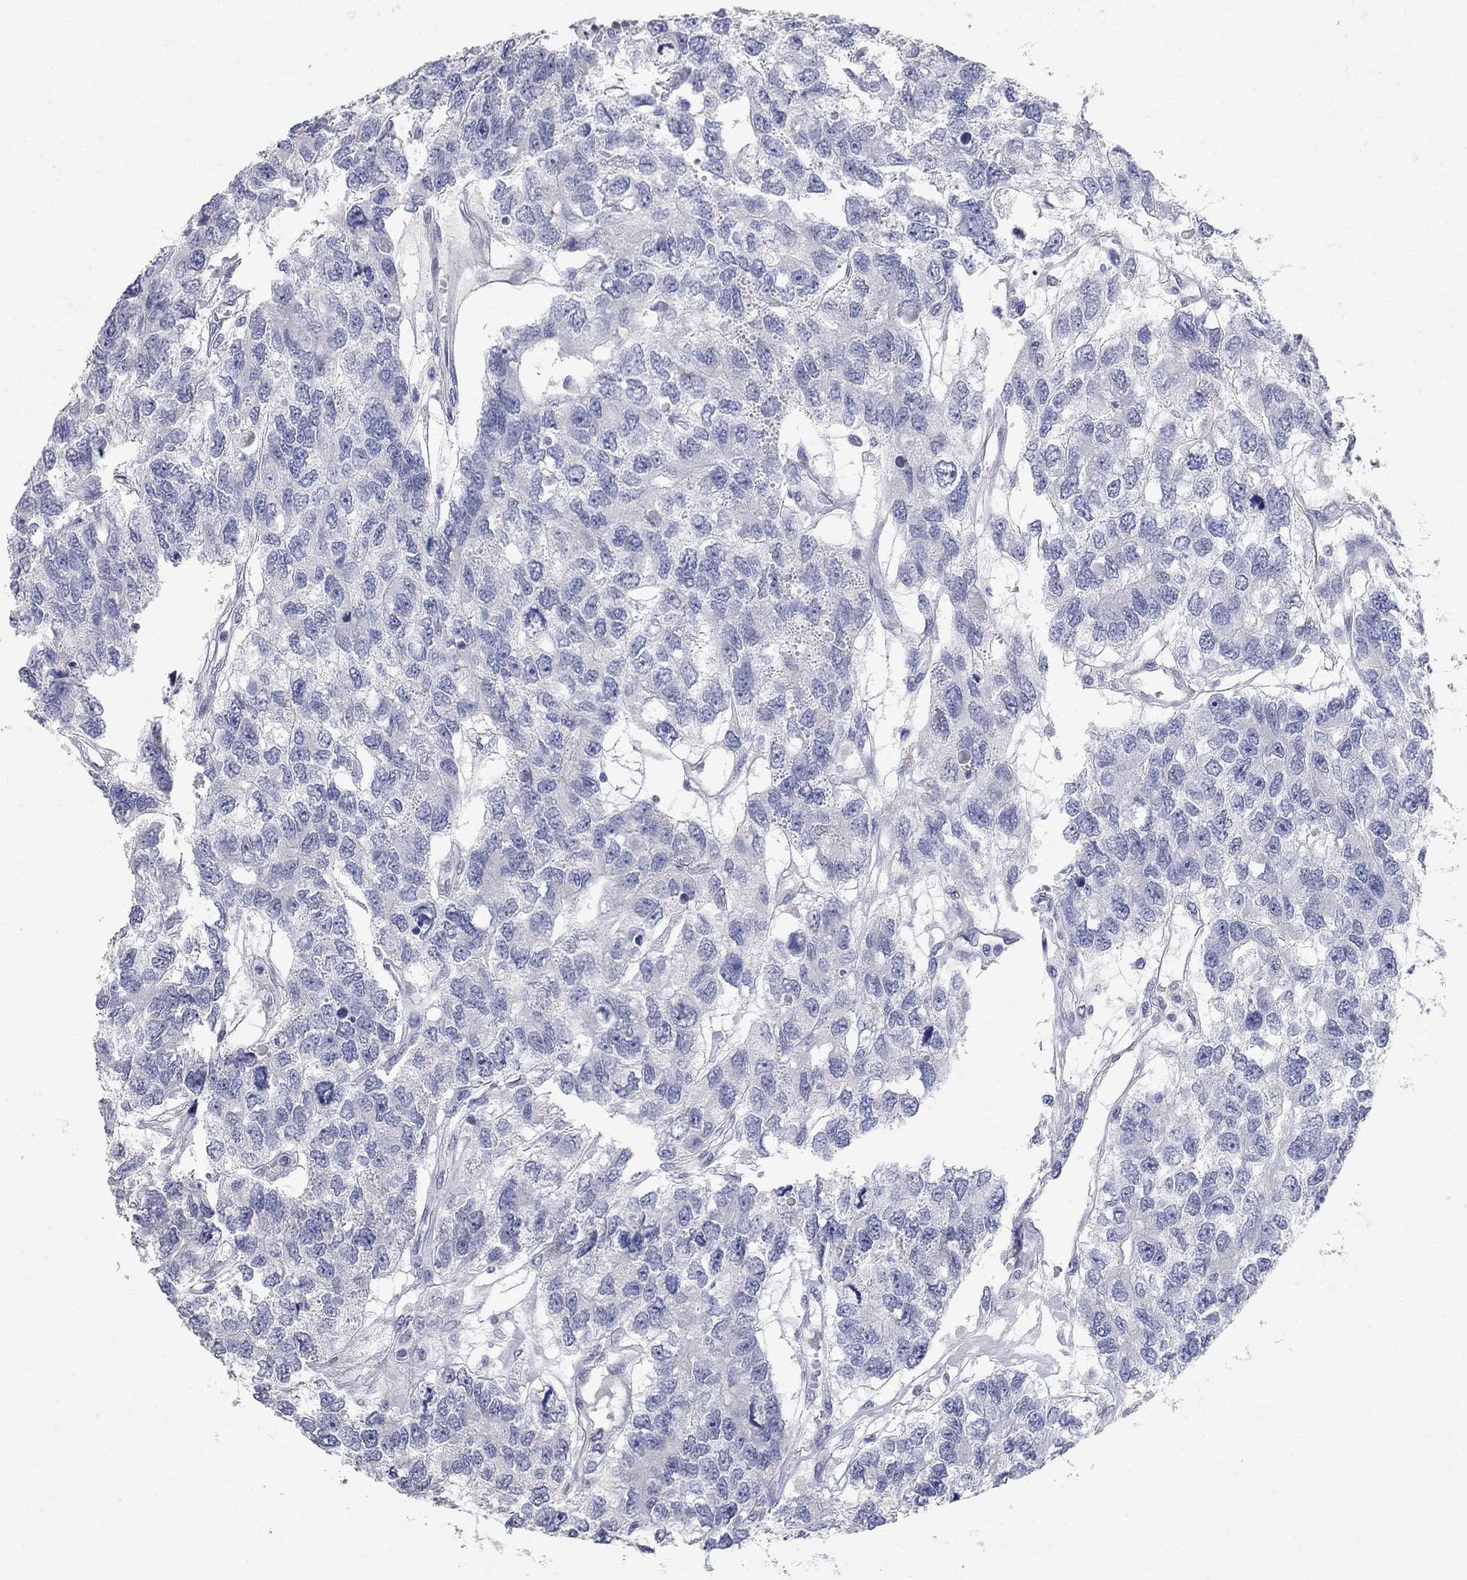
{"staining": {"intensity": "negative", "quantity": "none", "location": "none"}, "tissue": "testis cancer", "cell_type": "Tumor cells", "image_type": "cancer", "snomed": [{"axis": "morphology", "description": "Seminoma, NOS"}, {"axis": "topography", "description": "Testis"}], "caption": "IHC histopathology image of human testis cancer (seminoma) stained for a protein (brown), which displays no staining in tumor cells. (DAB (3,3'-diaminobenzidine) immunohistochemistry, high magnification).", "gene": "BPIFB1", "patient": {"sex": "male", "age": 52}}